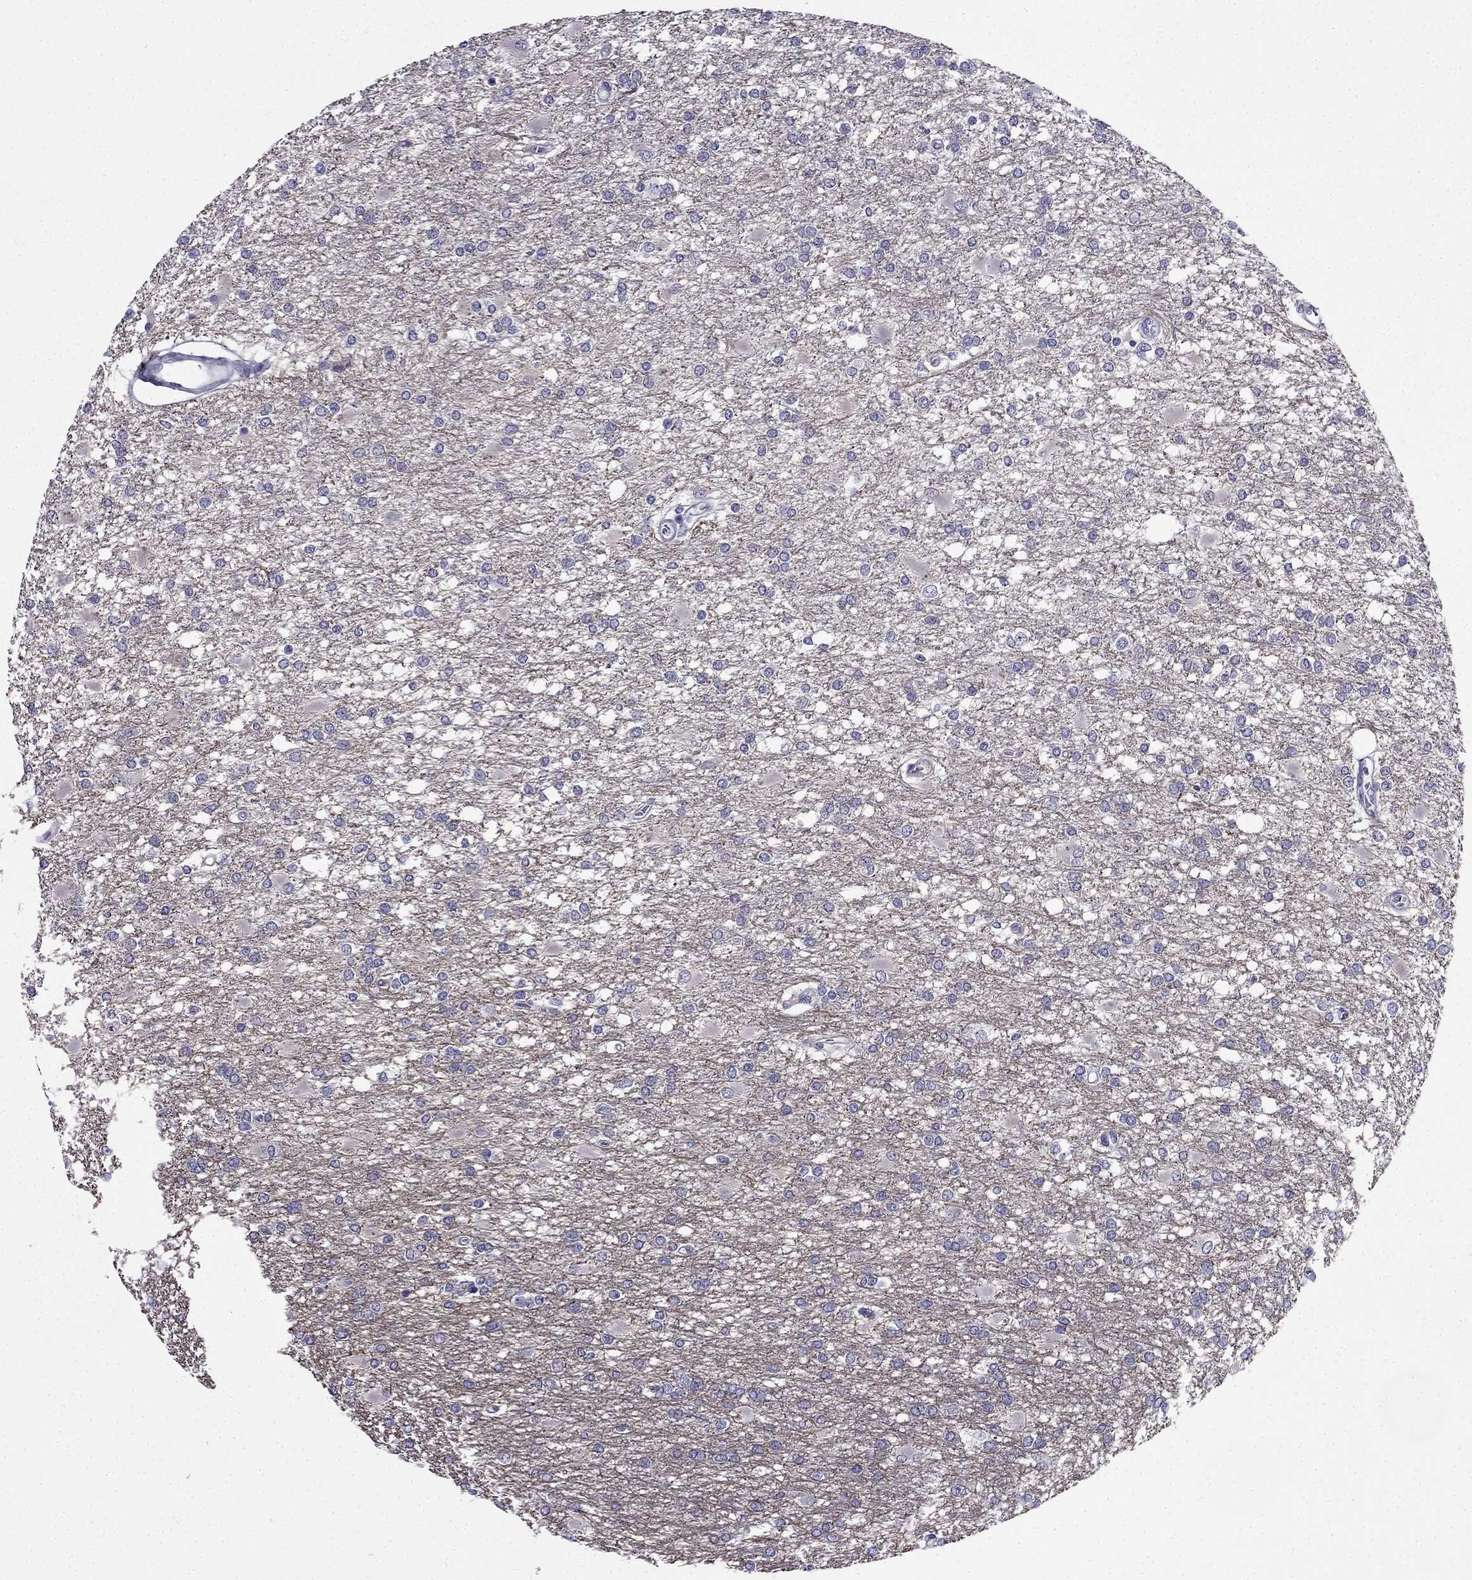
{"staining": {"intensity": "negative", "quantity": "none", "location": "none"}, "tissue": "glioma", "cell_type": "Tumor cells", "image_type": "cancer", "snomed": [{"axis": "morphology", "description": "Glioma, malignant, High grade"}, {"axis": "topography", "description": "Cerebral cortex"}], "caption": "Immunohistochemistry photomicrograph of human high-grade glioma (malignant) stained for a protein (brown), which shows no positivity in tumor cells. (DAB immunohistochemistry (IHC), high magnification).", "gene": "PI16", "patient": {"sex": "male", "age": 79}}